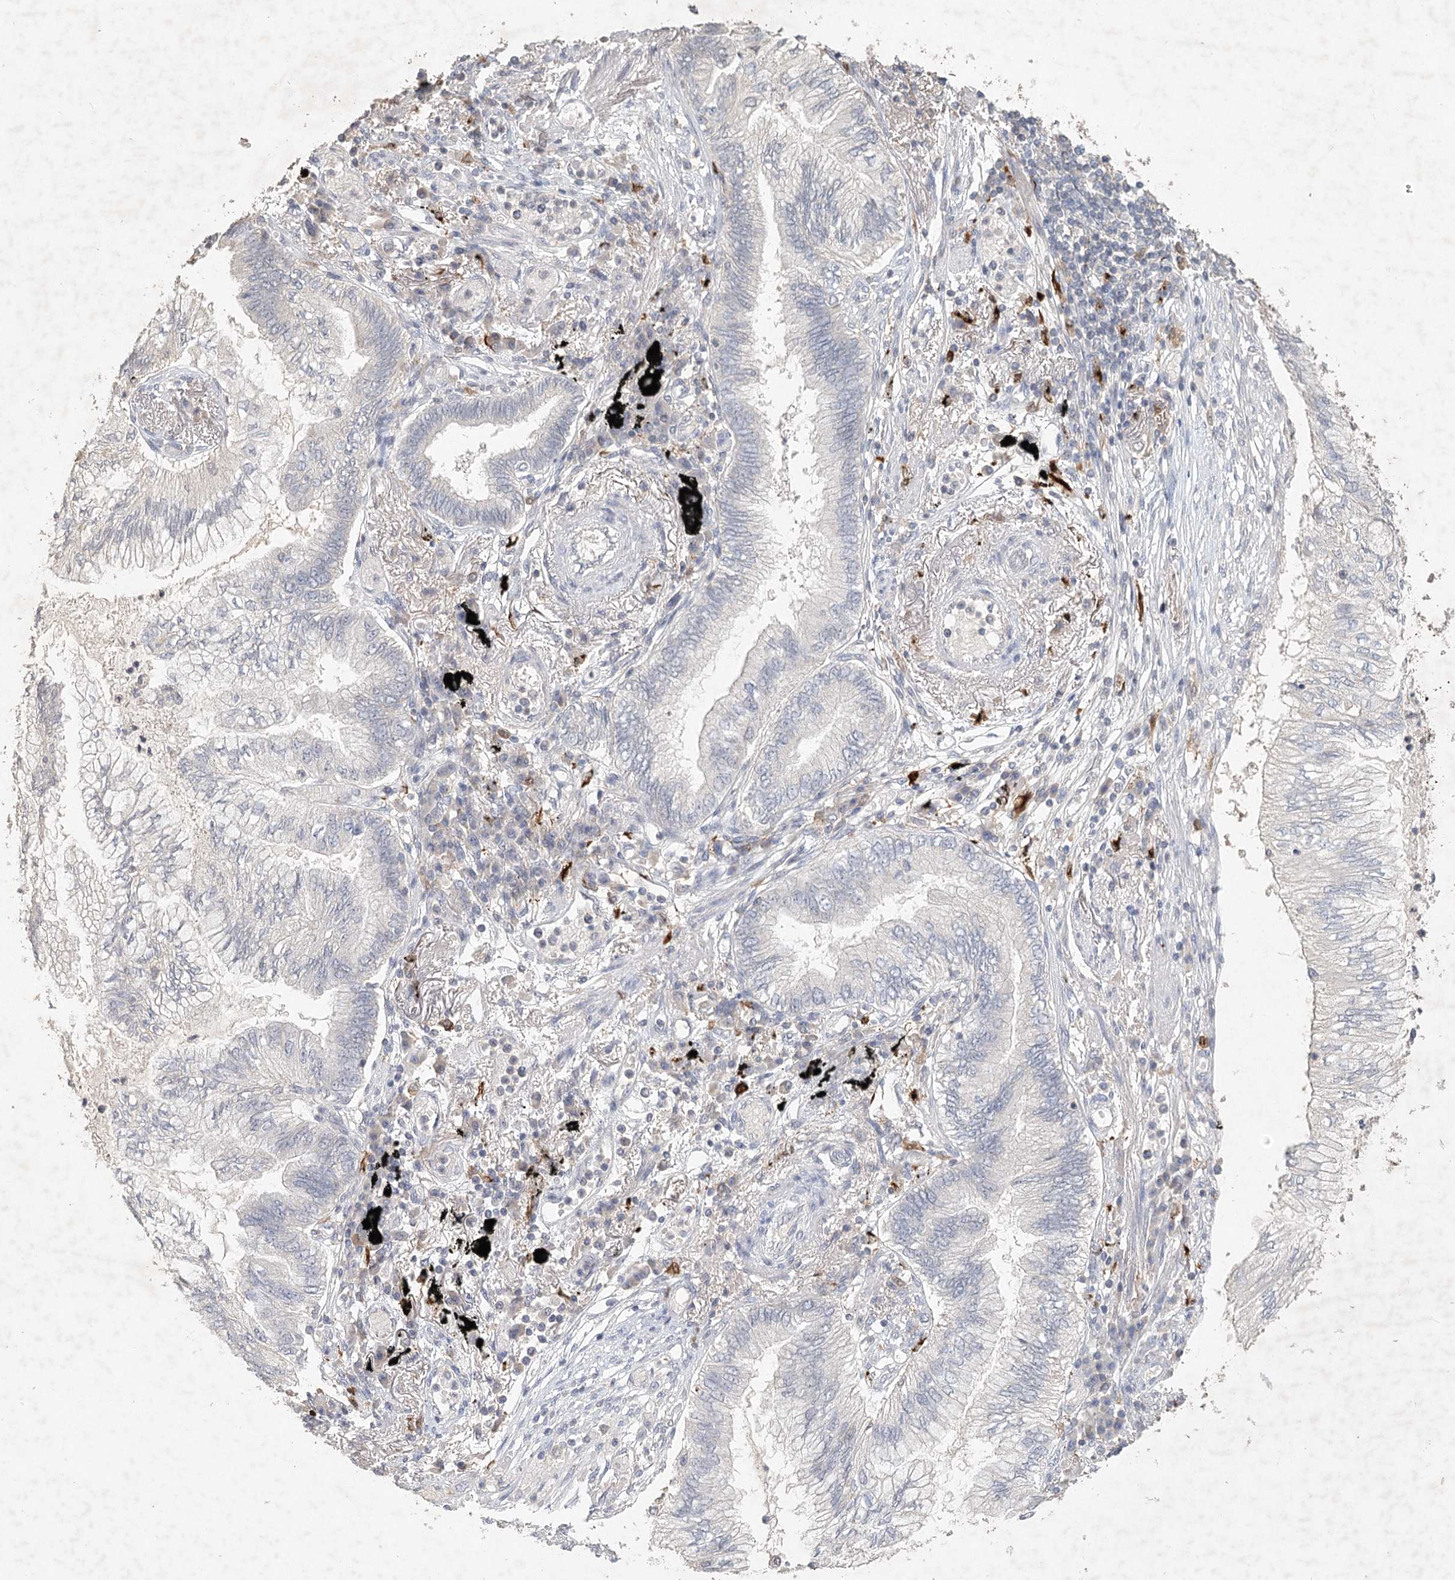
{"staining": {"intensity": "negative", "quantity": "none", "location": "none"}, "tissue": "lung cancer", "cell_type": "Tumor cells", "image_type": "cancer", "snomed": [{"axis": "morphology", "description": "Normal tissue, NOS"}, {"axis": "morphology", "description": "Adenocarcinoma, NOS"}, {"axis": "topography", "description": "Bronchus"}, {"axis": "topography", "description": "Lung"}], "caption": "High power microscopy image of an IHC histopathology image of lung adenocarcinoma, revealing no significant positivity in tumor cells.", "gene": "ARSI", "patient": {"sex": "female", "age": 70}}